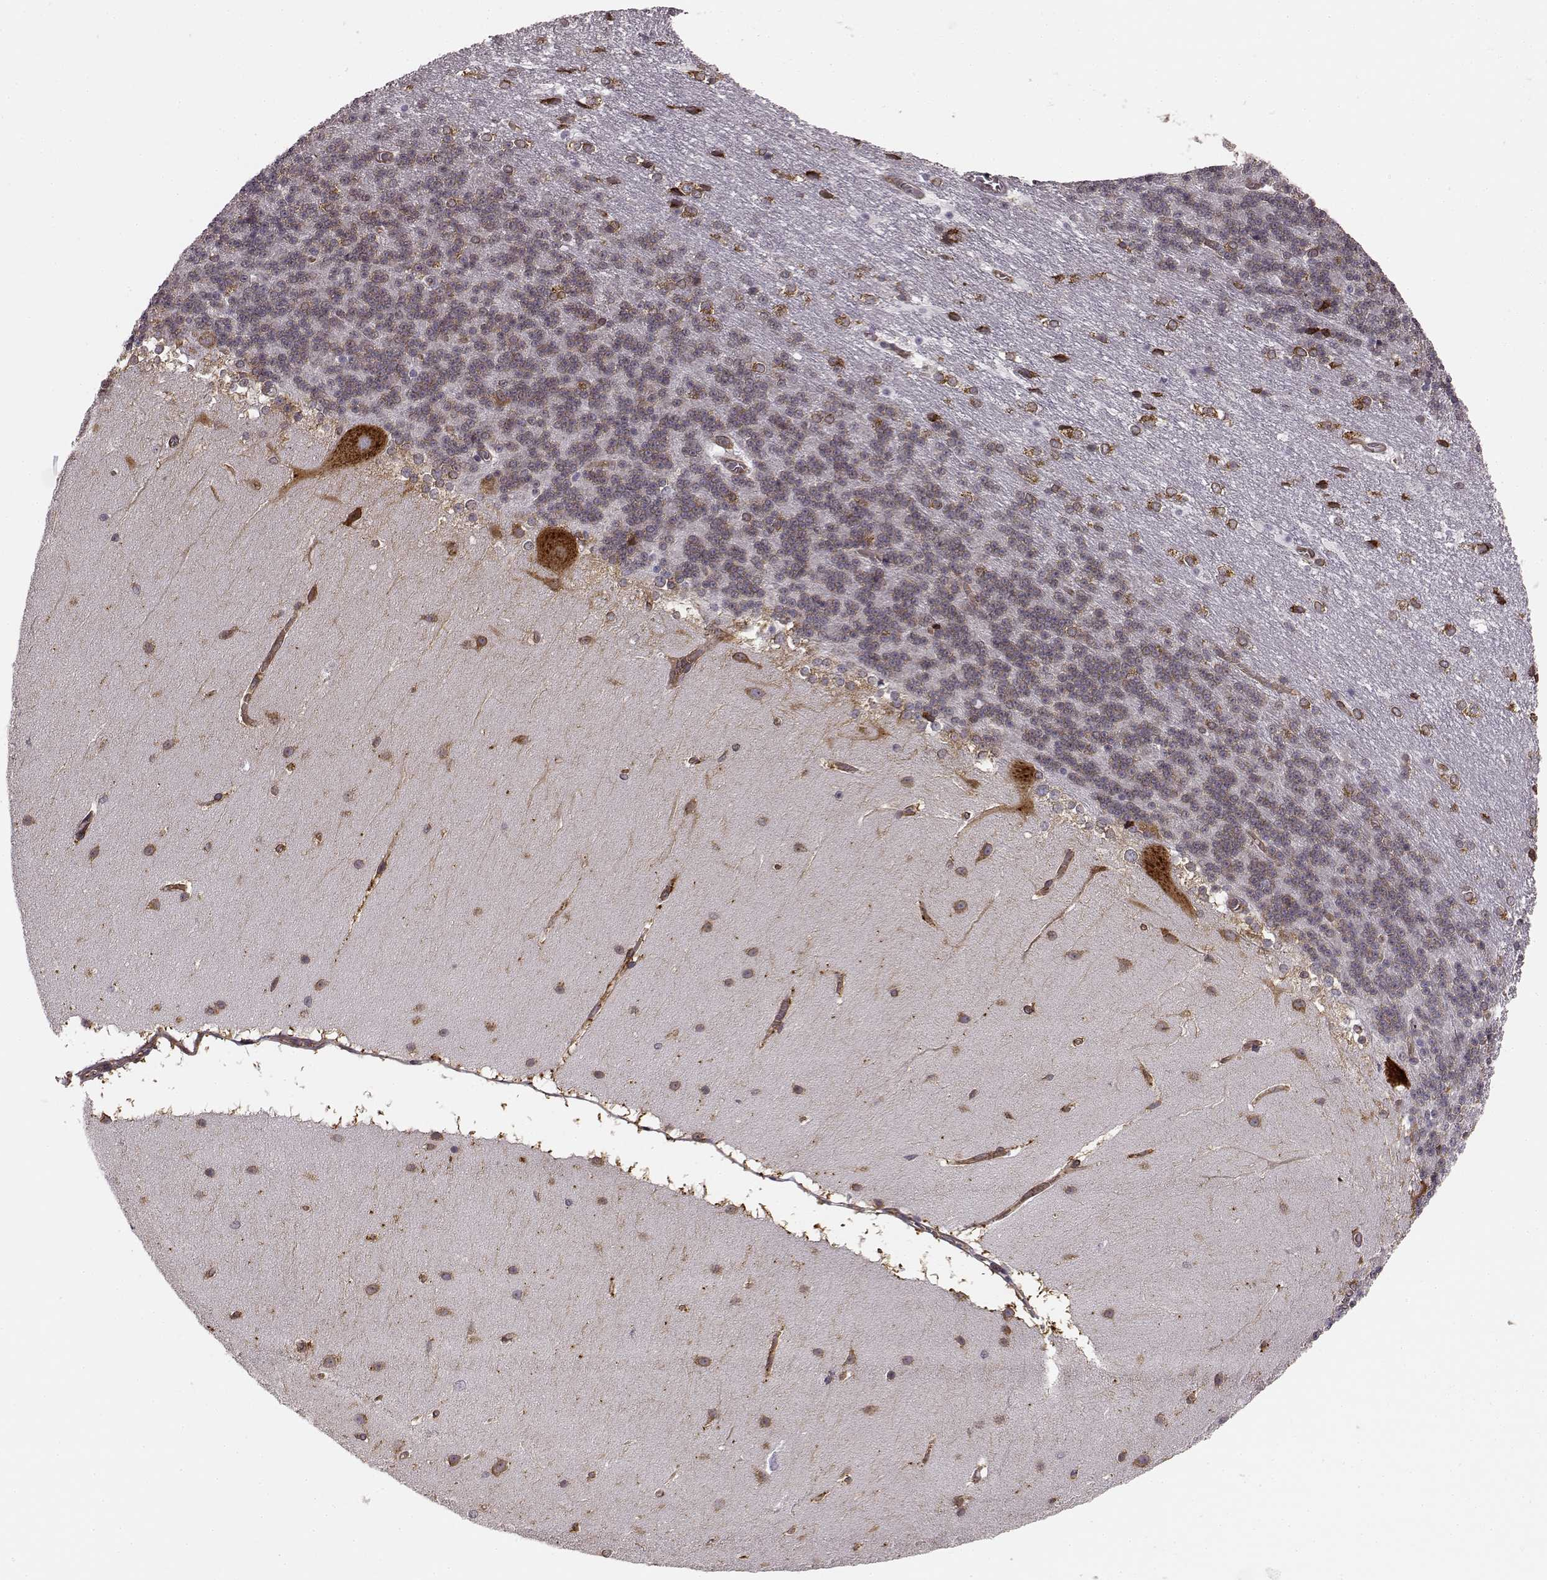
{"staining": {"intensity": "strong", "quantity": "<25%", "location": "cytoplasmic/membranous"}, "tissue": "cerebellum", "cell_type": "Cells in granular layer", "image_type": "normal", "snomed": [{"axis": "morphology", "description": "Normal tissue, NOS"}, {"axis": "topography", "description": "Cerebellum"}], "caption": "About <25% of cells in granular layer in unremarkable cerebellum exhibit strong cytoplasmic/membranous protein staining as visualized by brown immunohistochemical staining.", "gene": "TMEM14A", "patient": {"sex": "female", "age": 19}}